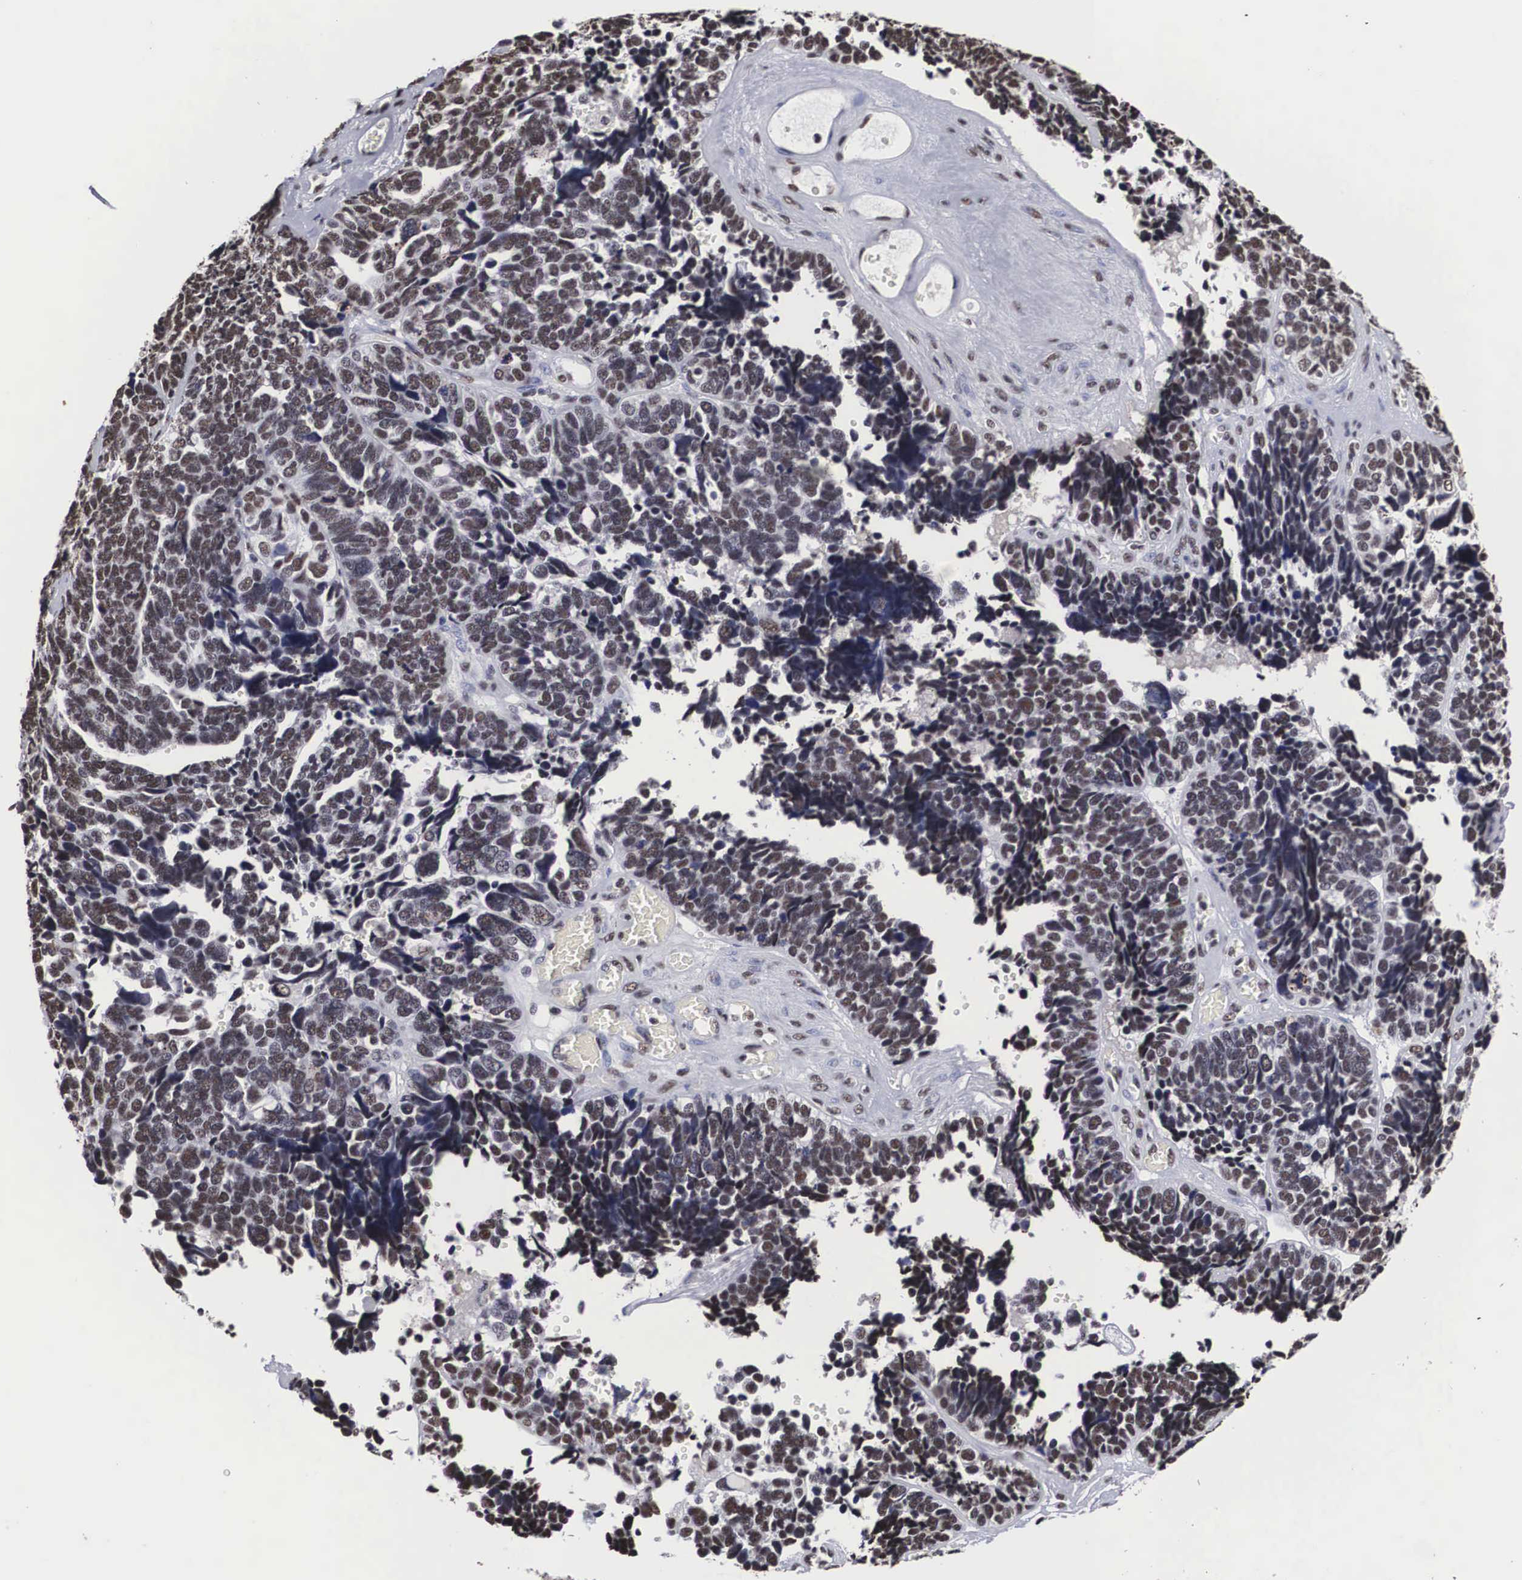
{"staining": {"intensity": "strong", "quantity": ">75%", "location": "nuclear"}, "tissue": "ovarian cancer", "cell_type": "Tumor cells", "image_type": "cancer", "snomed": [{"axis": "morphology", "description": "Cystadenocarcinoma, serous, NOS"}, {"axis": "topography", "description": "Ovary"}], "caption": "Immunohistochemistry (IHC) staining of ovarian cancer, which reveals high levels of strong nuclear staining in about >75% of tumor cells indicating strong nuclear protein staining. The staining was performed using DAB (brown) for protein detection and nuclei were counterstained in hematoxylin (blue).", "gene": "ACIN1", "patient": {"sex": "female", "age": 77}}